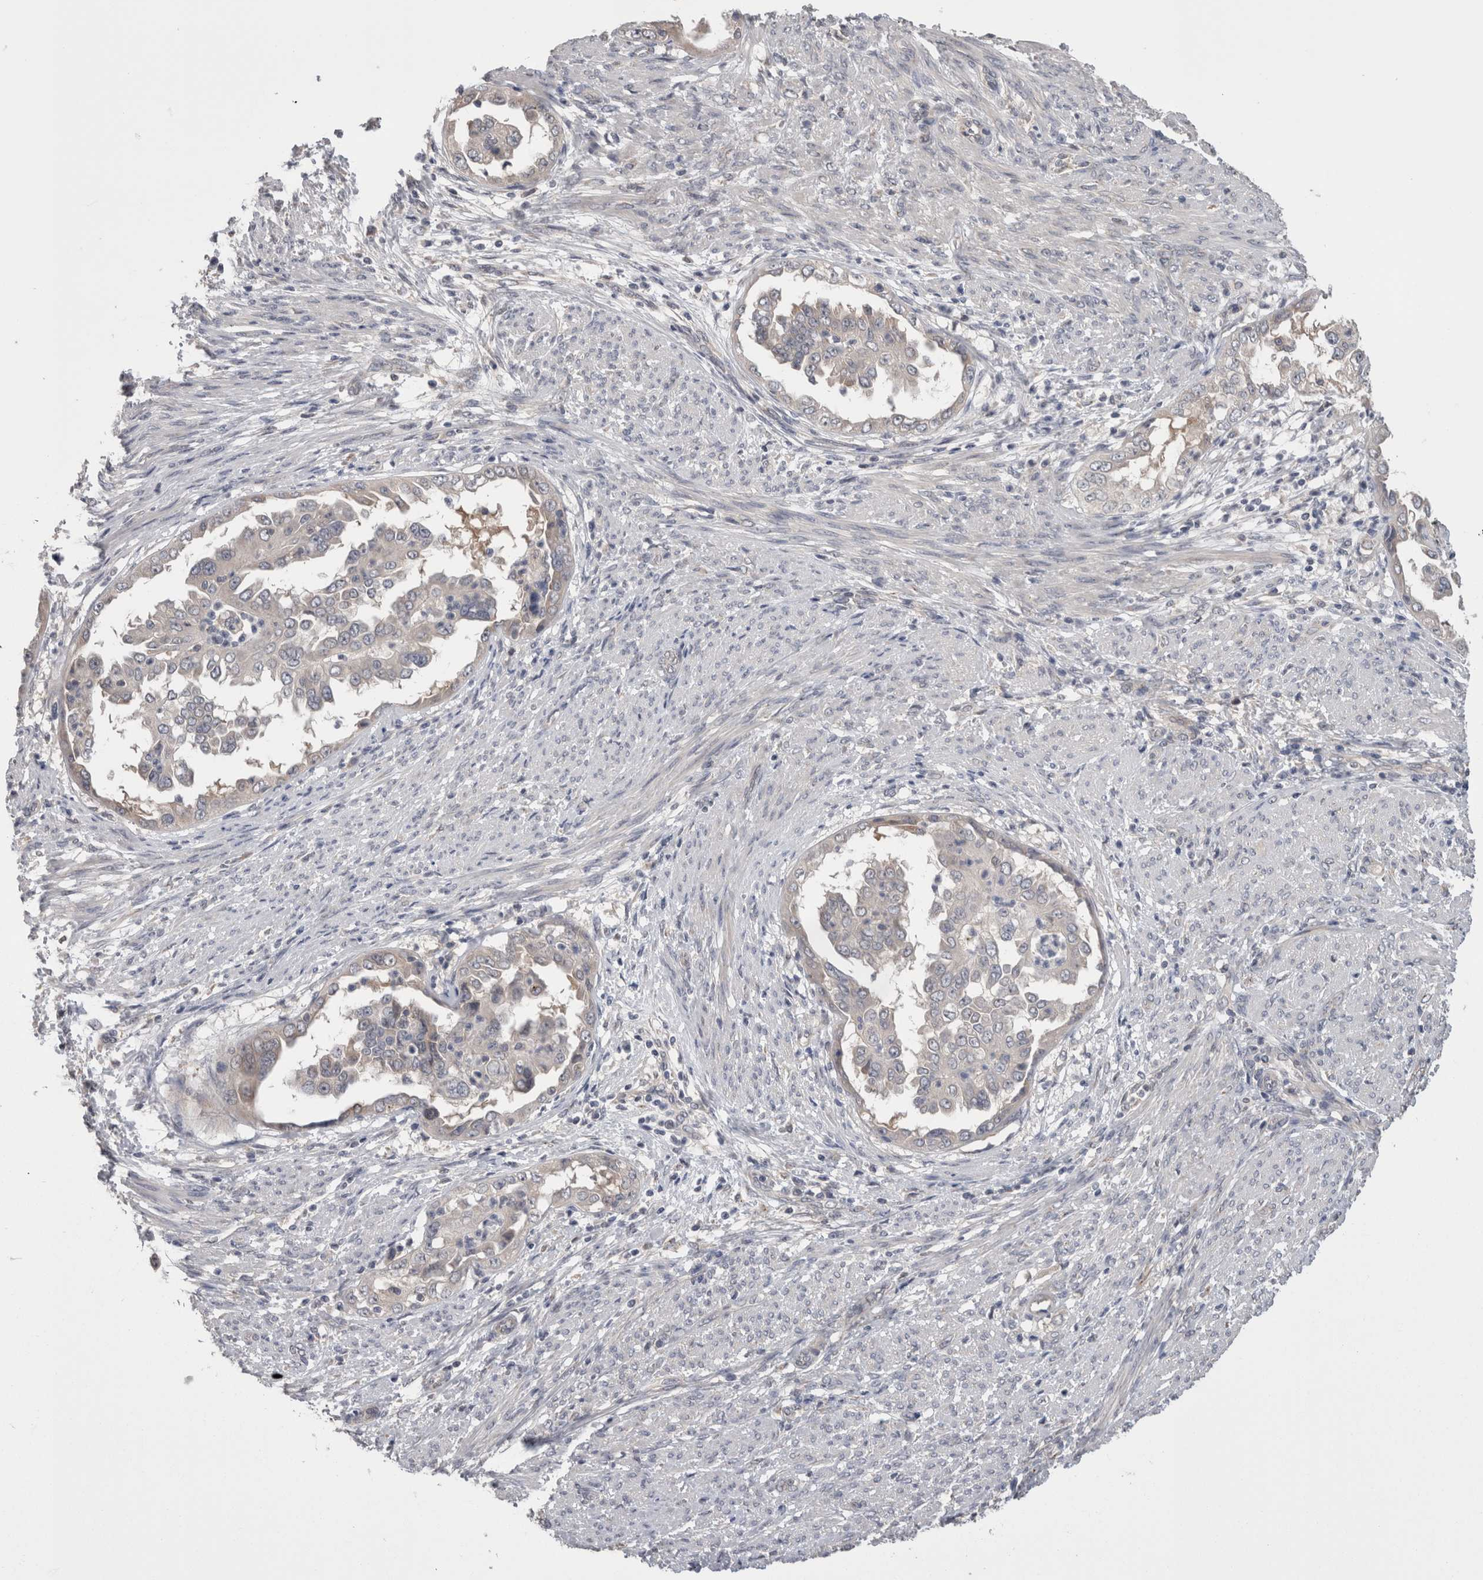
{"staining": {"intensity": "negative", "quantity": "none", "location": "none"}, "tissue": "endometrial cancer", "cell_type": "Tumor cells", "image_type": "cancer", "snomed": [{"axis": "morphology", "description": "Adenocarcinoma, NOS"}, {"axis": "topography", "description": "Endometrium"}], "caption": "This is an IHC histopathology image of human endometrial cancer (adenocarcinoma). There is no positivity in tumor cells.", "gene": "DCTN6", "patient": {"sex": "female", "age": 85}}